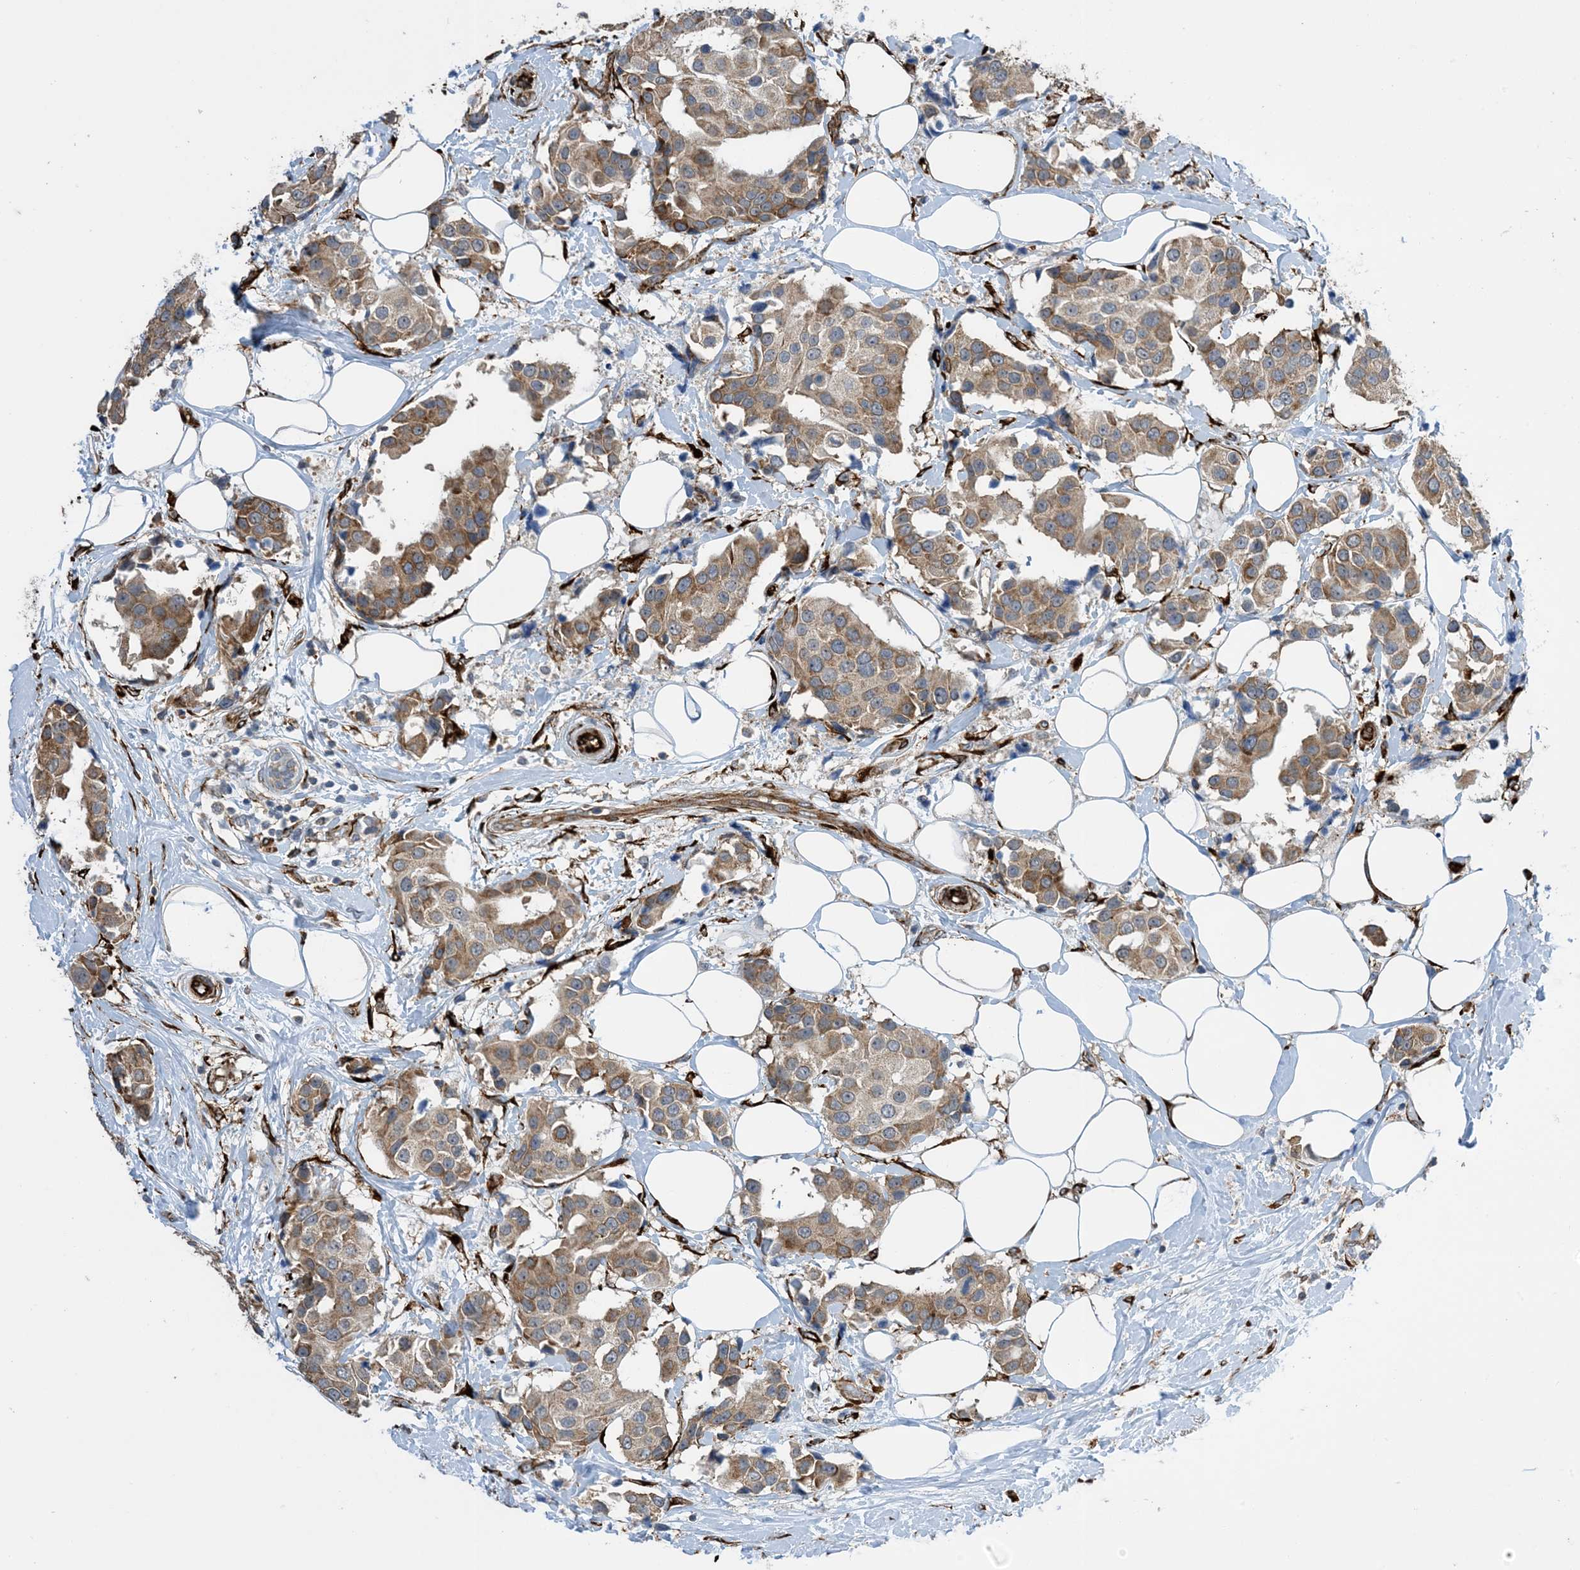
{"staining": {"intensity": "moderate", "quantity": ">75%", "location": "cytoplasmic/membranous"}, "tissue": "breast cancer", "cell_type": "Tumor cells", "image_type": "cancer", "snomed": [{"axis": "morphology", "description": "Normal tissue, NOS"}, {"axis": "morphology", "description": "Duct carcinoma"}, {"axis": "topography", "description": "Breast"}], "caption": "Protein analysis of invasive ductal carcinoma (breast) tissue shows moderate cytoplasmic/membranous staining in approximately >75% of tumor cells.", "gene": "ZBTB45", "patient": {"sex": "female", "age": 39}}